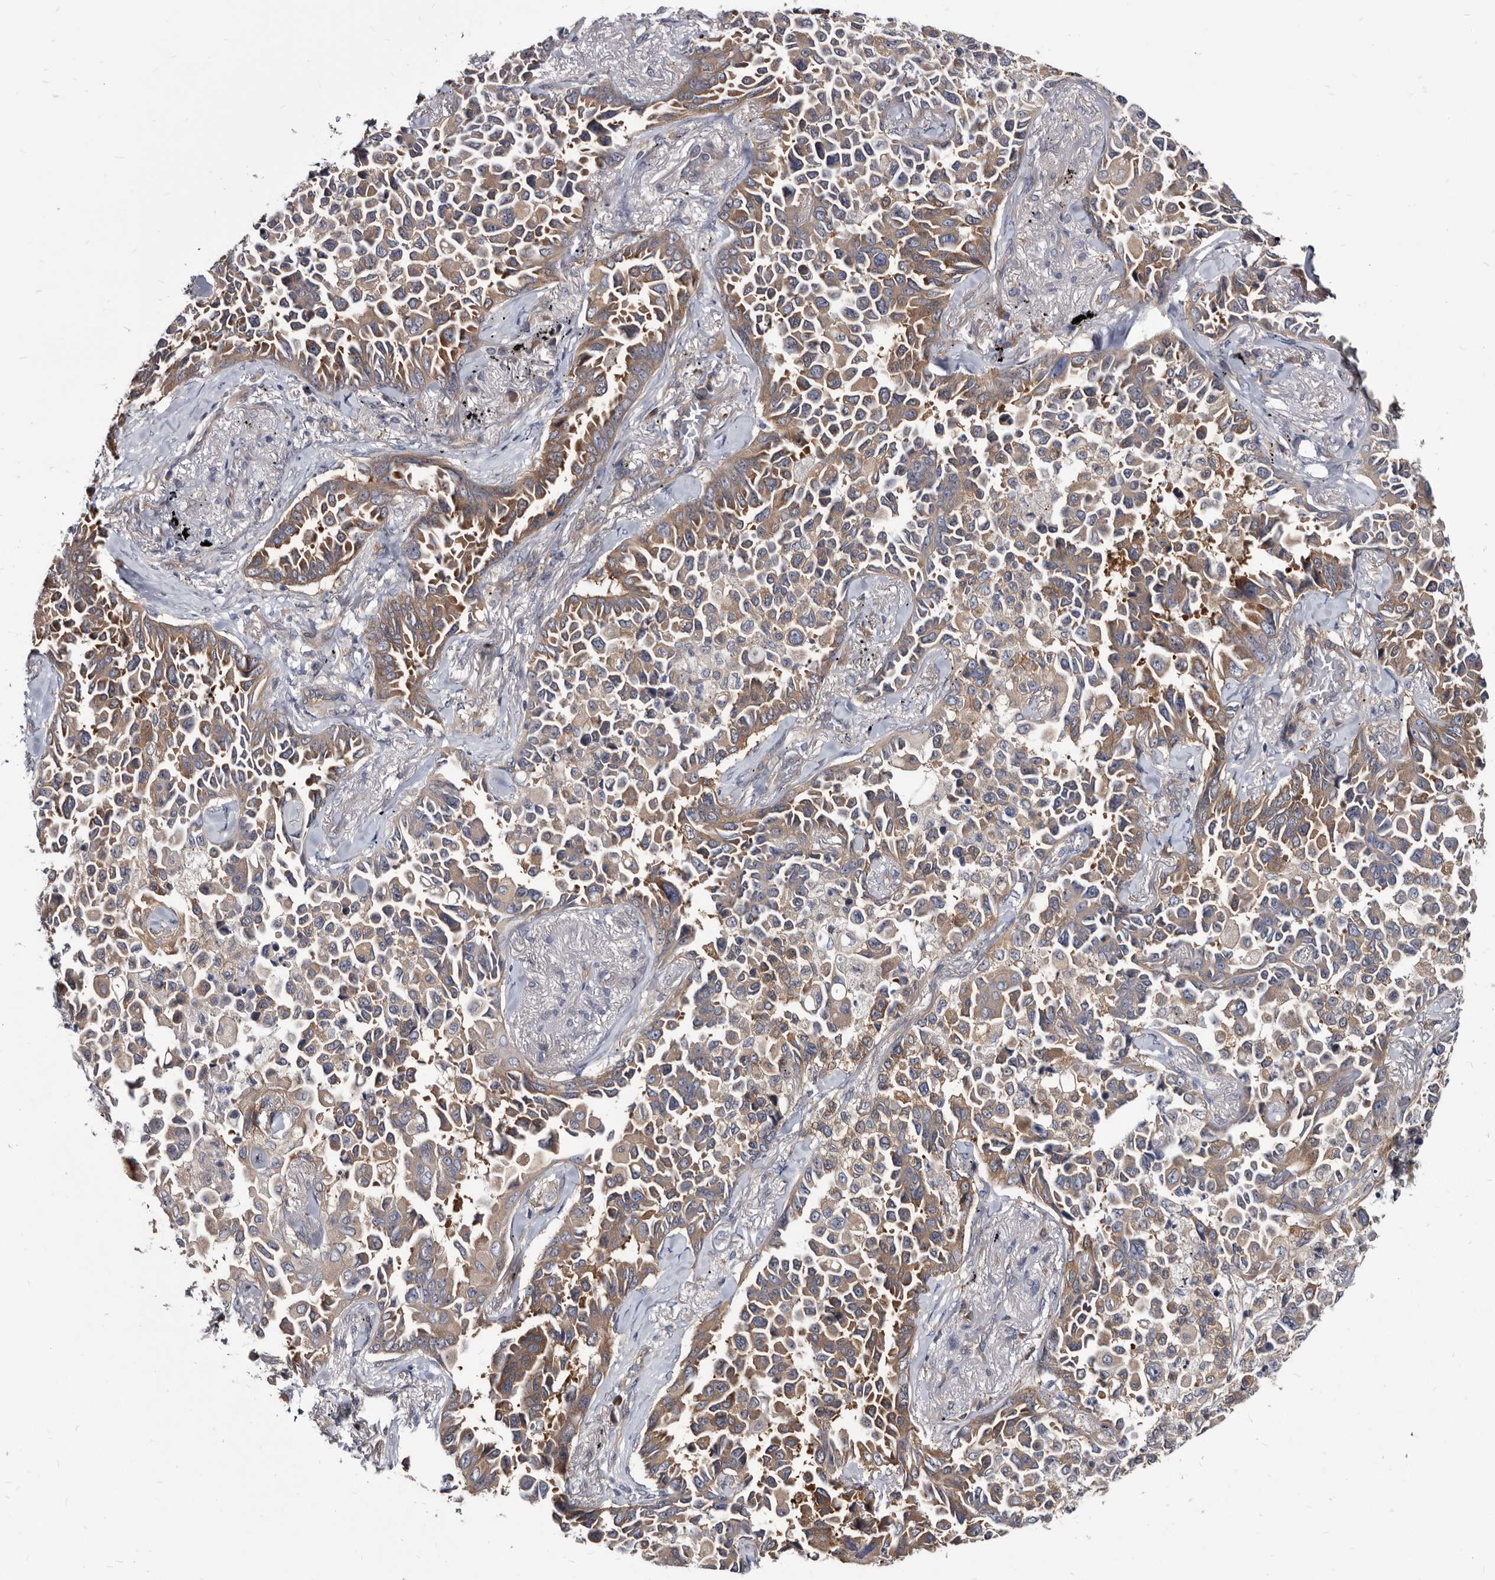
{"staining": {"intensity": "moderate", "quantity": ">75%", "location": "cytoplasmic/membranous"}, "tissue": "lung cancer", "cell_type": "Tumor cells", "image_type": "cancer", "snomed": [{"axis": "morphology", "description": "Adenocarcinoma, NOS"}, {"axis": "topography", "description": "Lung"}], "caption": "Human adenocarcinoma (lung) stained with a protein marker shows moderate staining in tumor cells.", "gene": "ABCF2", "patient": {"sex": "female", "age": 67}}